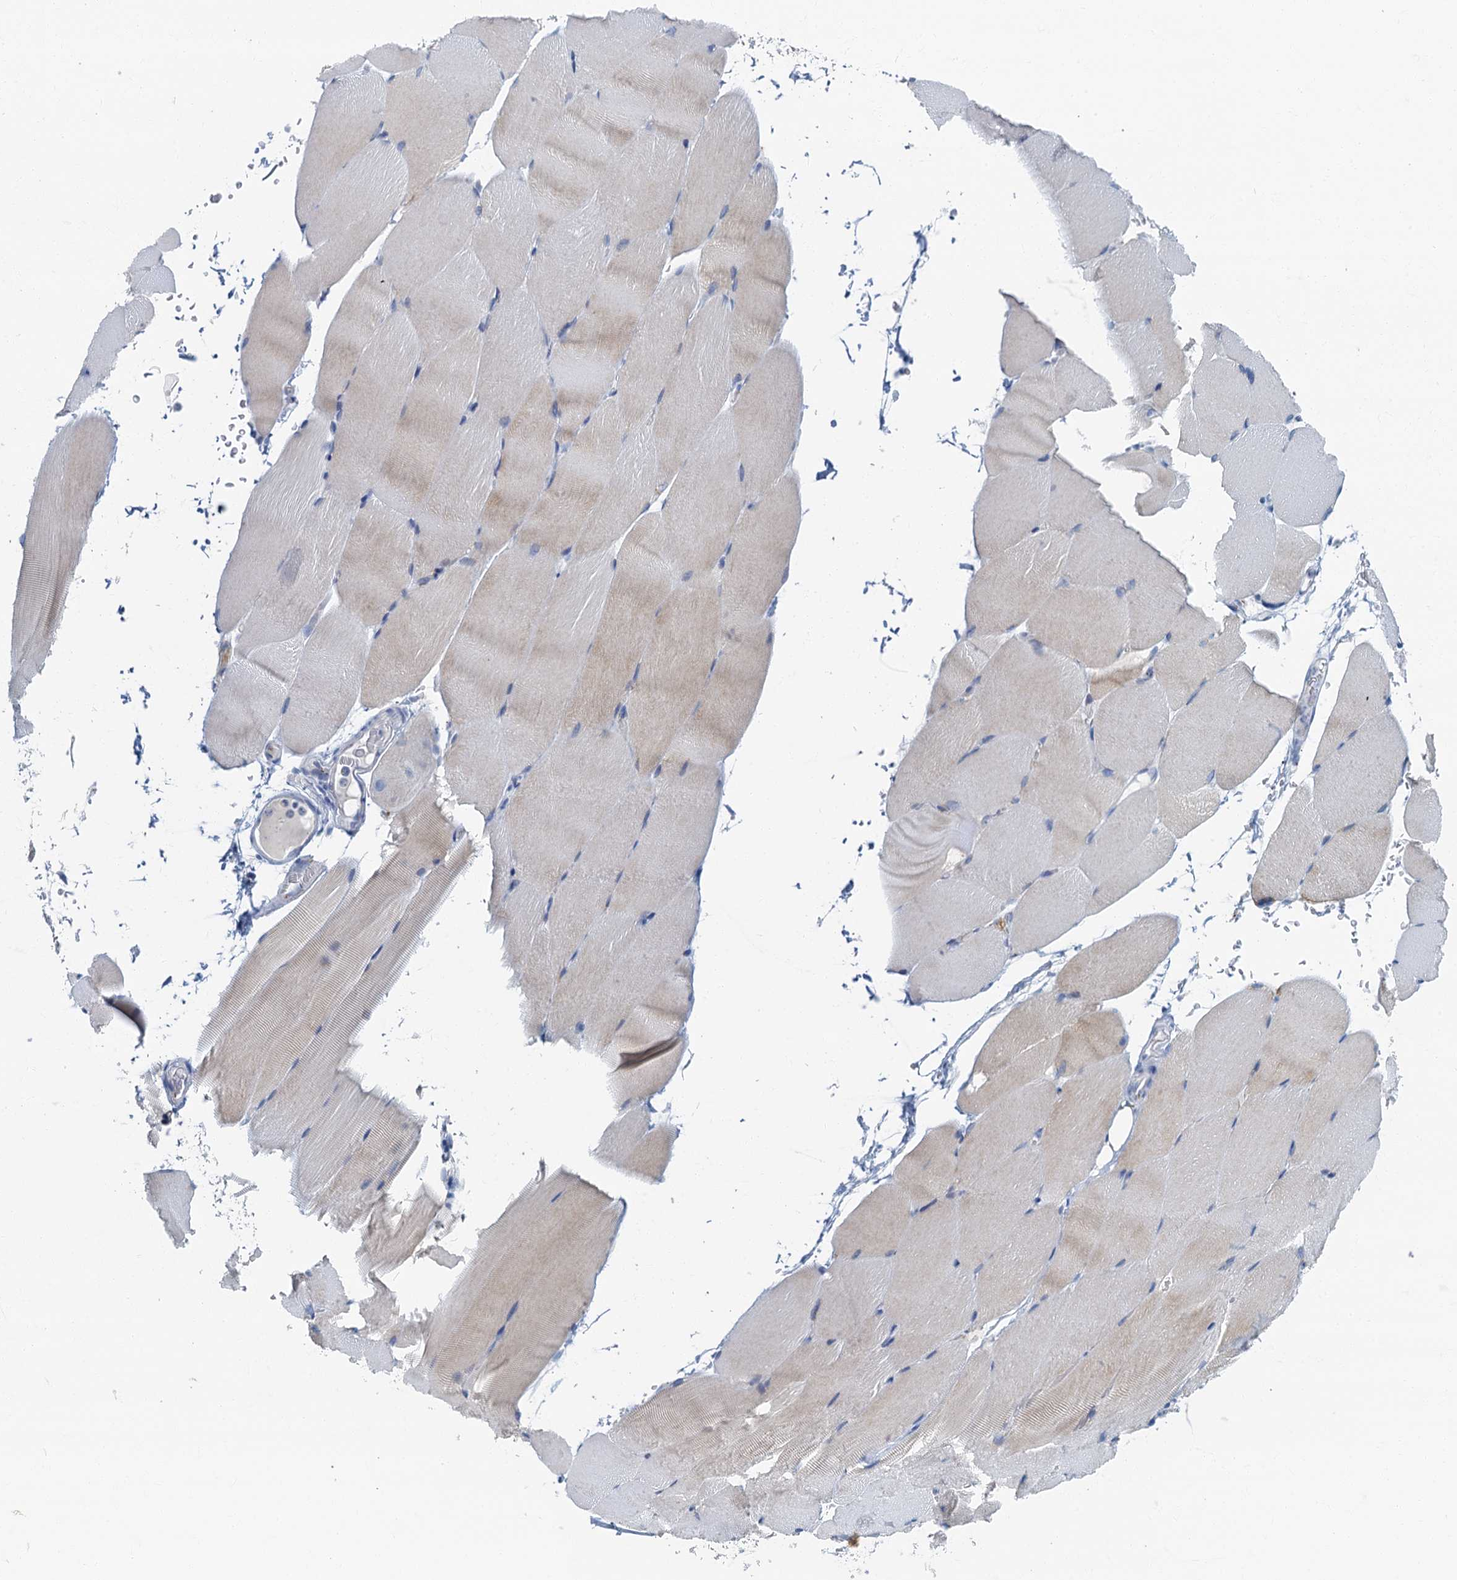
{"staining": {"intensity": "weak", "quantity": "<25%", "location": "cytoplasmic/membranous"}, "tissue": "skeletal muscle", "cell_type": "Myocytes", "image_type": "normal", "snomed": [{"axis": "morphology", "description": "Normal tissue, NOS"}, {"axis": "topography", "description": "Skeletal muscle"}, {"axis": "topography", "description": "Parathyroid gland"}], "caption": "Immunohistochemistry micrograph of normal skeletal muscle: human skeletal muscle stained with DAB (3,3'-diaminobenzidine) reveals no significant protein positivity in myocytes. (Stains: DAB (3,3'-diaminobenzidine) immunohistochemistry (IHC) with hematoxylin counter stain, Microscopy: brightfield microscopy at high magnification).", "gene": "LYPD3", "patient": {"sex": "female", "age": 37}}